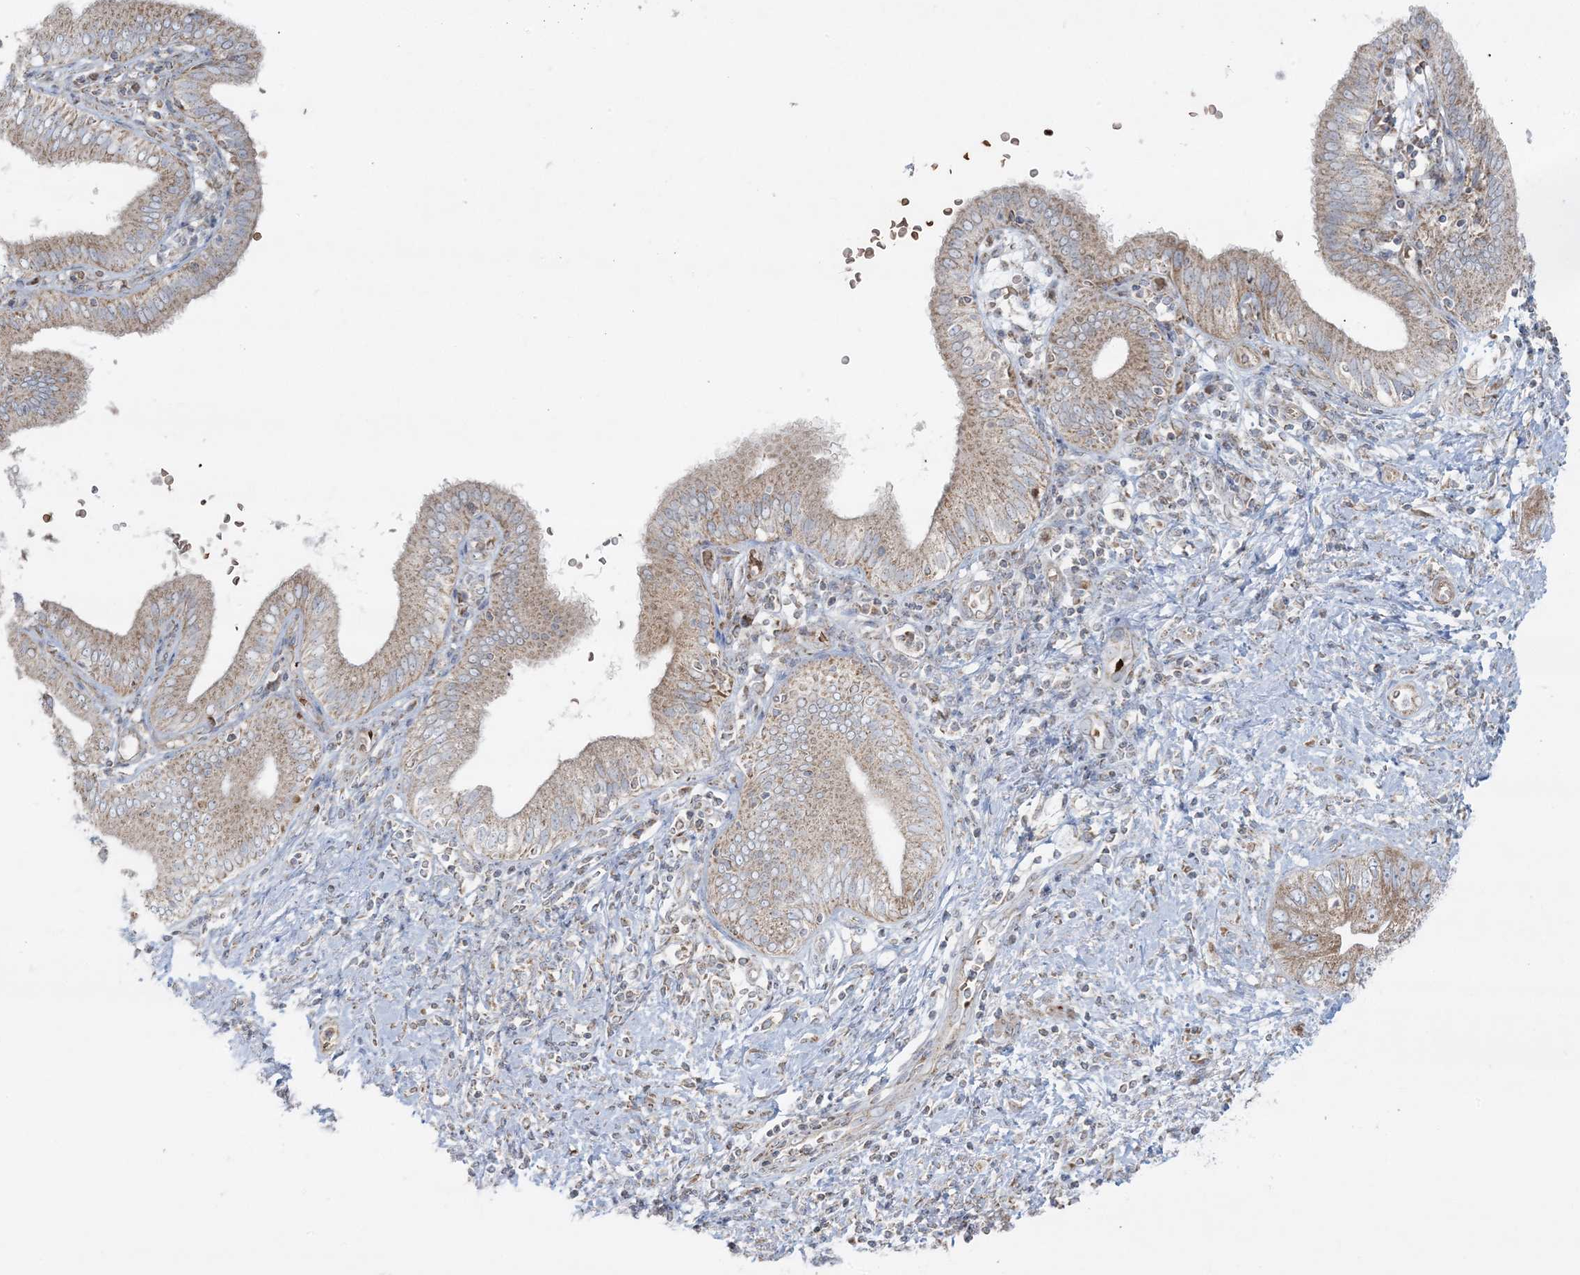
{"staining": {"intensity": "moderate", "quantity": "25%-75%", "location": "cytoplasmic/membranous"}, "tissue": "pancreatic cancer", "cell_type": "Tumor cells", "image_type": "cancer", "snomed": [{"axis": "morphology", "description": "Adenocarcinoma, NOS"}, {"axis": "topography", "description": "Pancreas"}], "caption": "DAB (3,3'-diaminobenzidine) immunohistochemical staining of pancreatic cancer (adenocarcinoma) displays moderate cytoplasmic/membranous protein staining in approximately 25%-75% of tumor cells. Immunohistochemistry stains the protein in brown and the nuclei are stained blue.", "gene": "PIK3R4", "patient": {"sex": "female", "age": 73}}